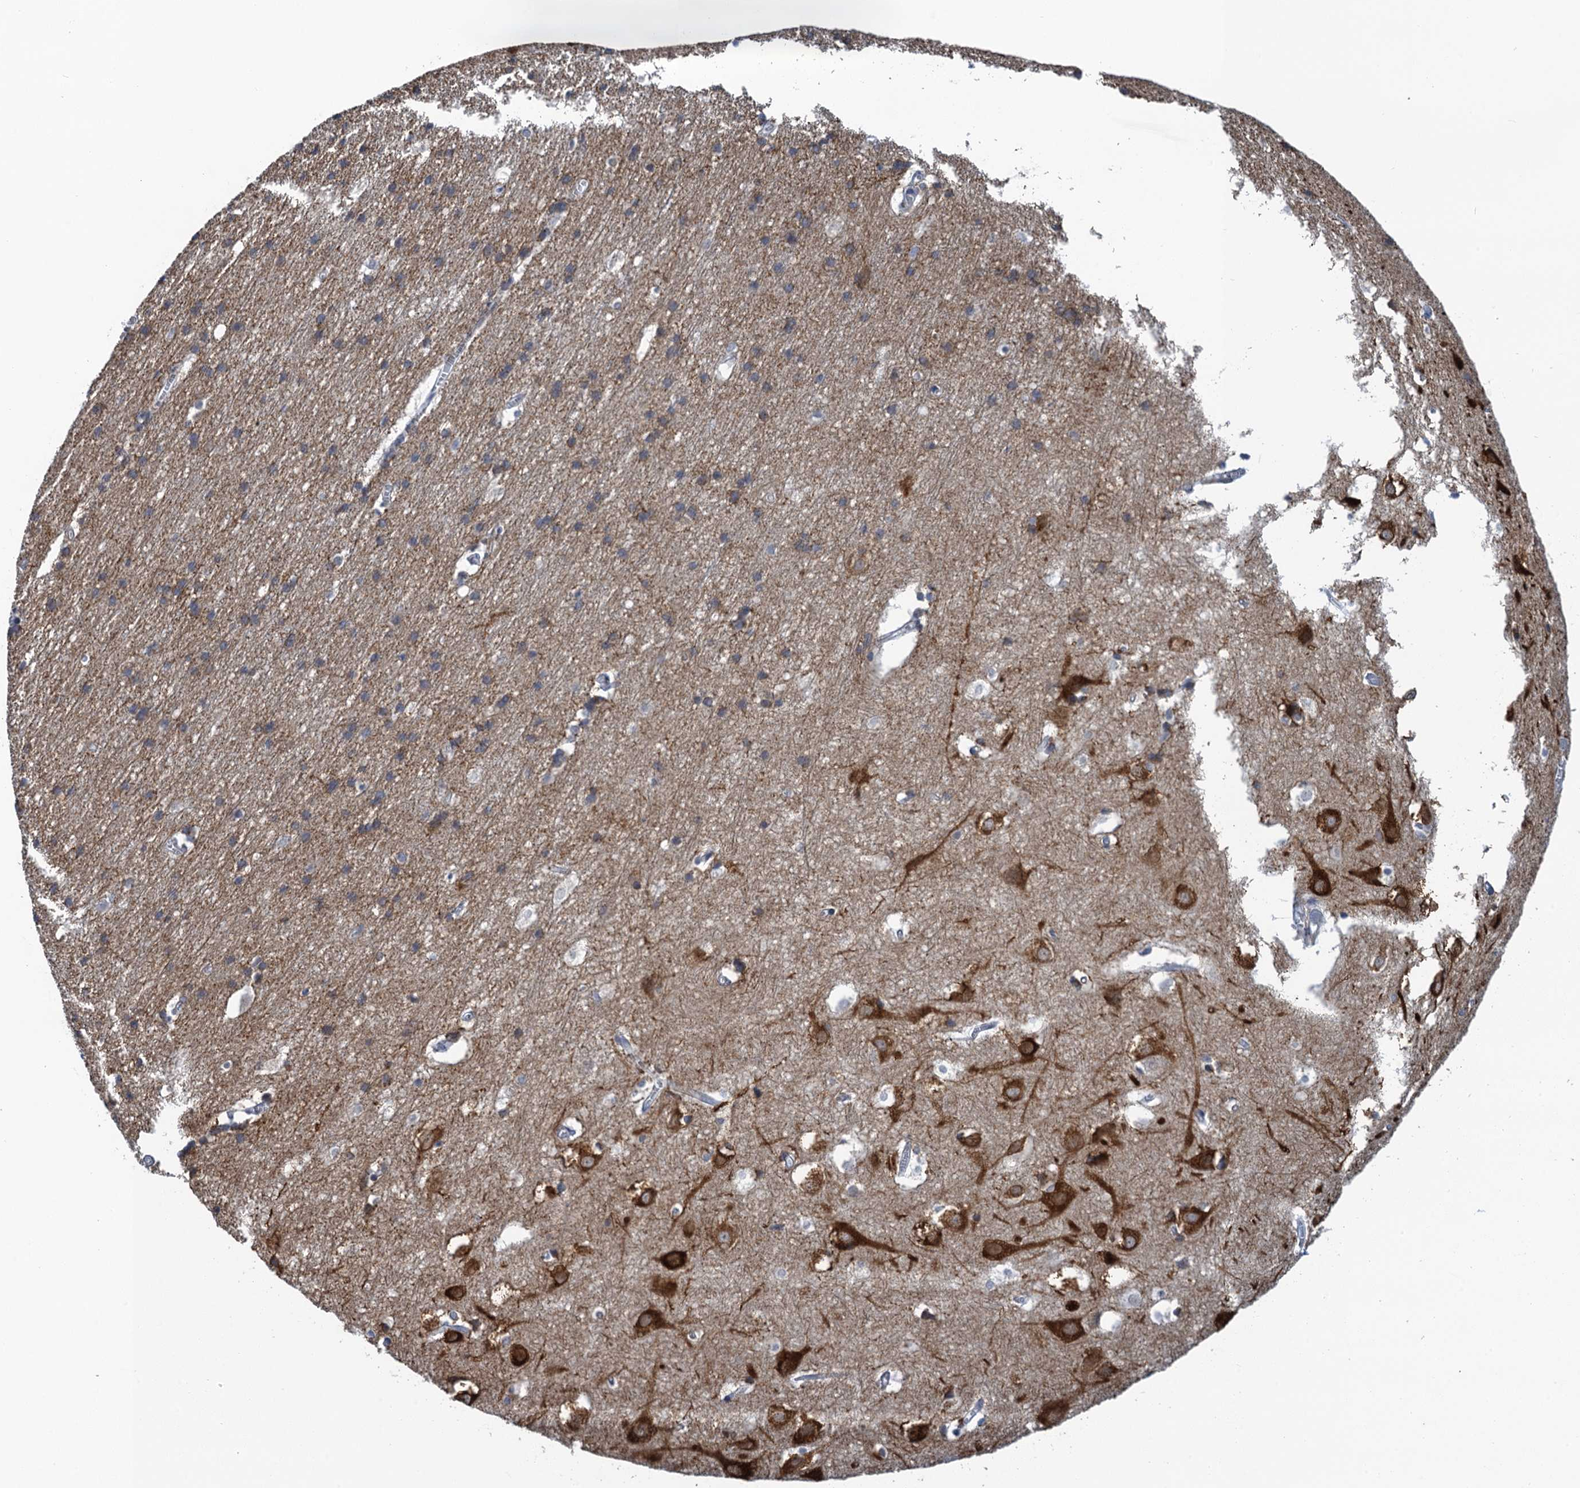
{"staining": {"intensity": "negative", "quantity": "none", "location": "none"}, "tissue": "cerebral cortex", "cell_type": "Endothelial cells", "image_type": "normal", "snomed": [{"axis": "morphology", "description": "Normal tissue, NOS"}, {"axis": "topography", "description": "Cerebral cortex"}], "caption": "A micrograph of human cerebral cortex is negative for staining in endothelial cells. The staining was performed using DAB to visualize the protein expression in brown, while the nuclei were stained in blue with hematoxylin (Magnification: 20x).", "gene": "MRFAP1", "patient": {"sex": "male", "age": 54}}